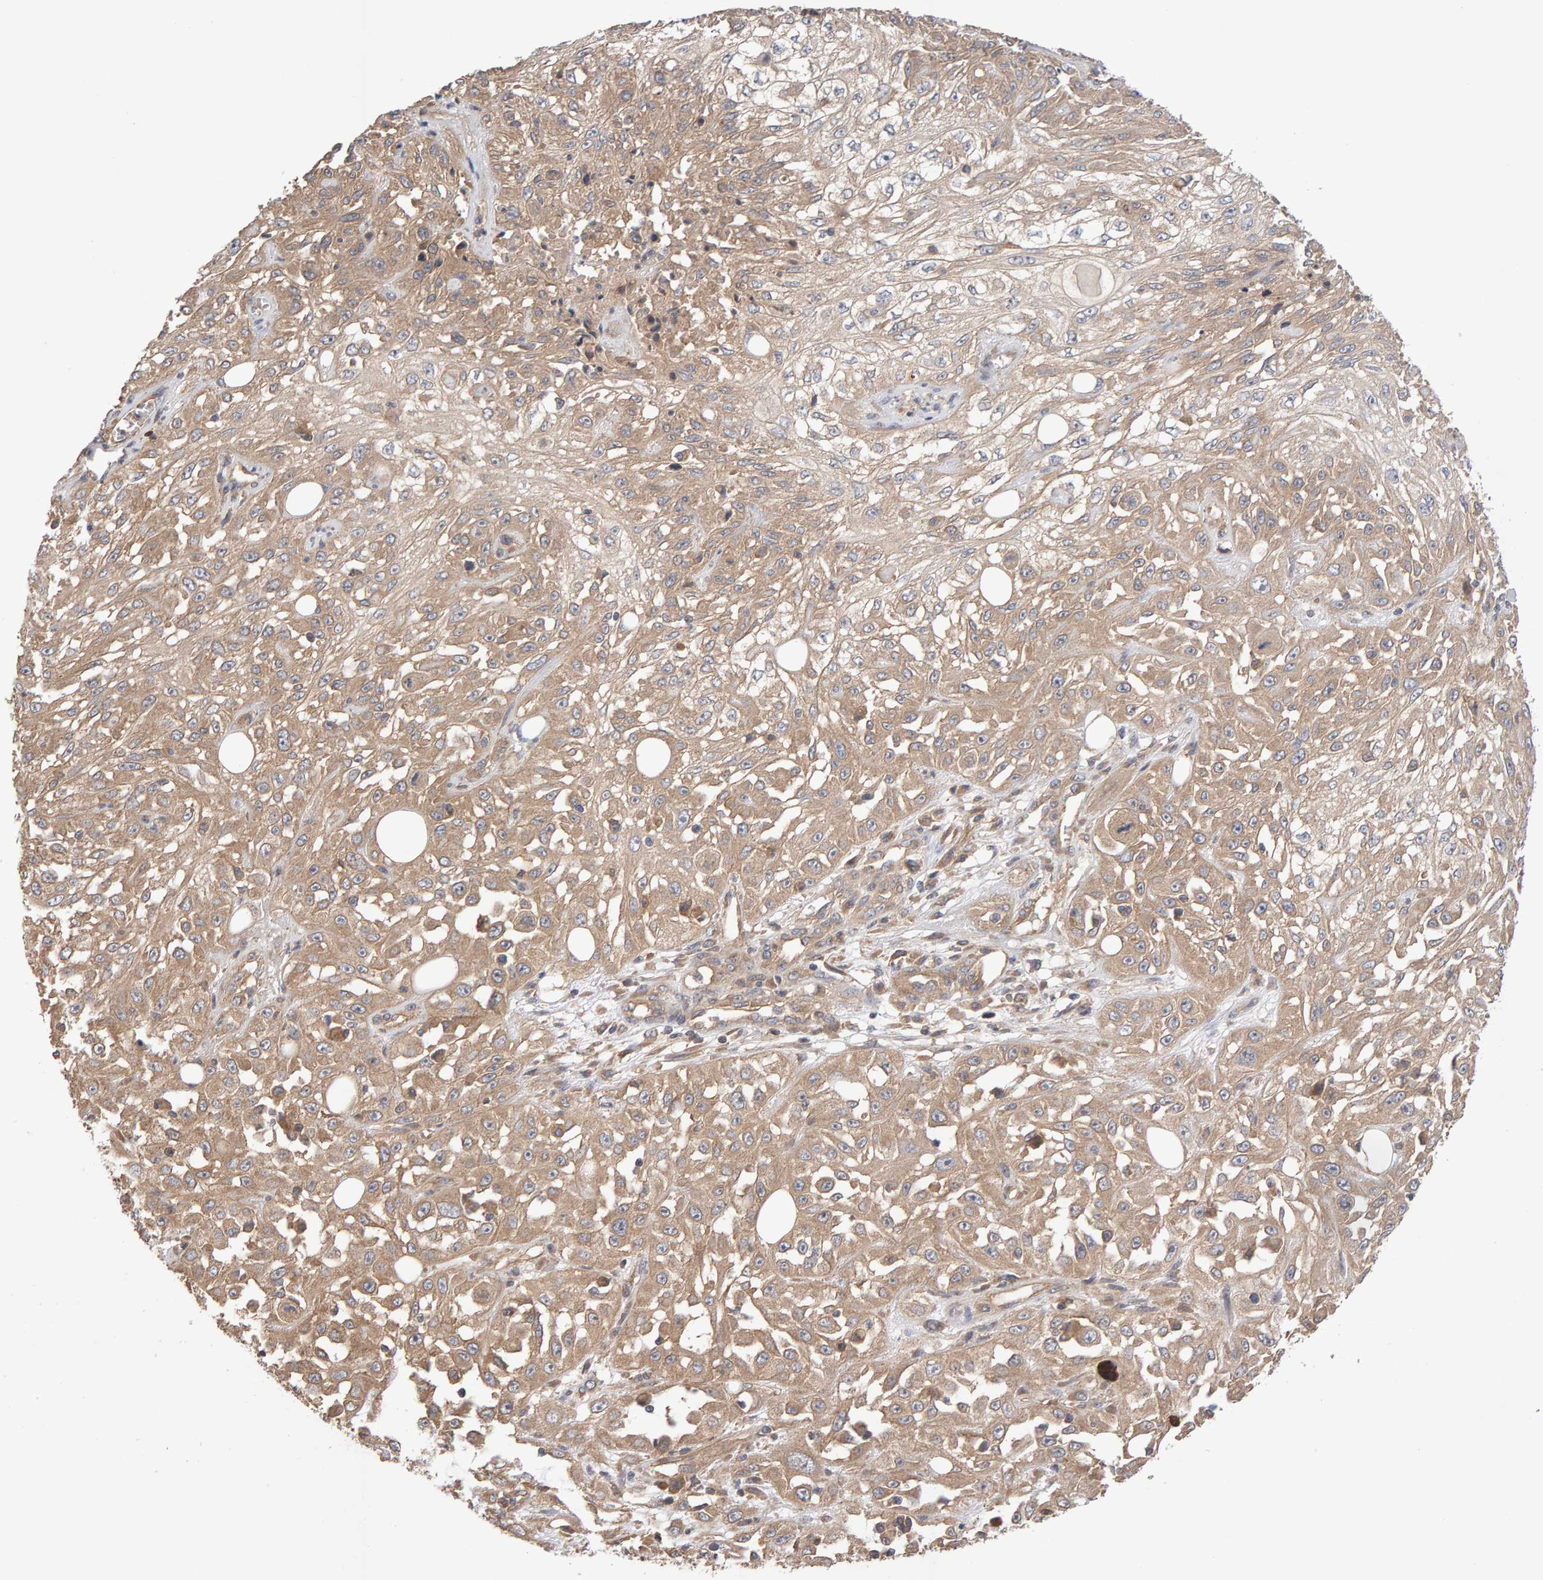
{"staining": {"intensity": "weak", "quantity": ">75%", "location": "cytoplasmic/membranous"}, "tissue": "skin cancer", "cell_type": "Tumor cells", "image_type": "cancer", "snomed": [{"axis": "morphology", "description": "Squamous cell carcinoma, NOS"}, {"axis": "morphology", "description": "Squamous cell carcinoma, metastatic, NOS"}, {"axis": "topography", "description": "Skin"}, {"axis": "topography", "description": "Lymph node"}], "caption": "Immunohistochemistry of skin cancer (squamous cell carcinoma) demonstrates low levels of weak cytoplasmic/membranous expression in approximately >75% of tumor cells. (DAB (3,3'-diaminobenzidine) IHC with brightfield microscopy, high magnification).", "gene": "RNF19A", "patient": {"sex": "male", "age": 75}}